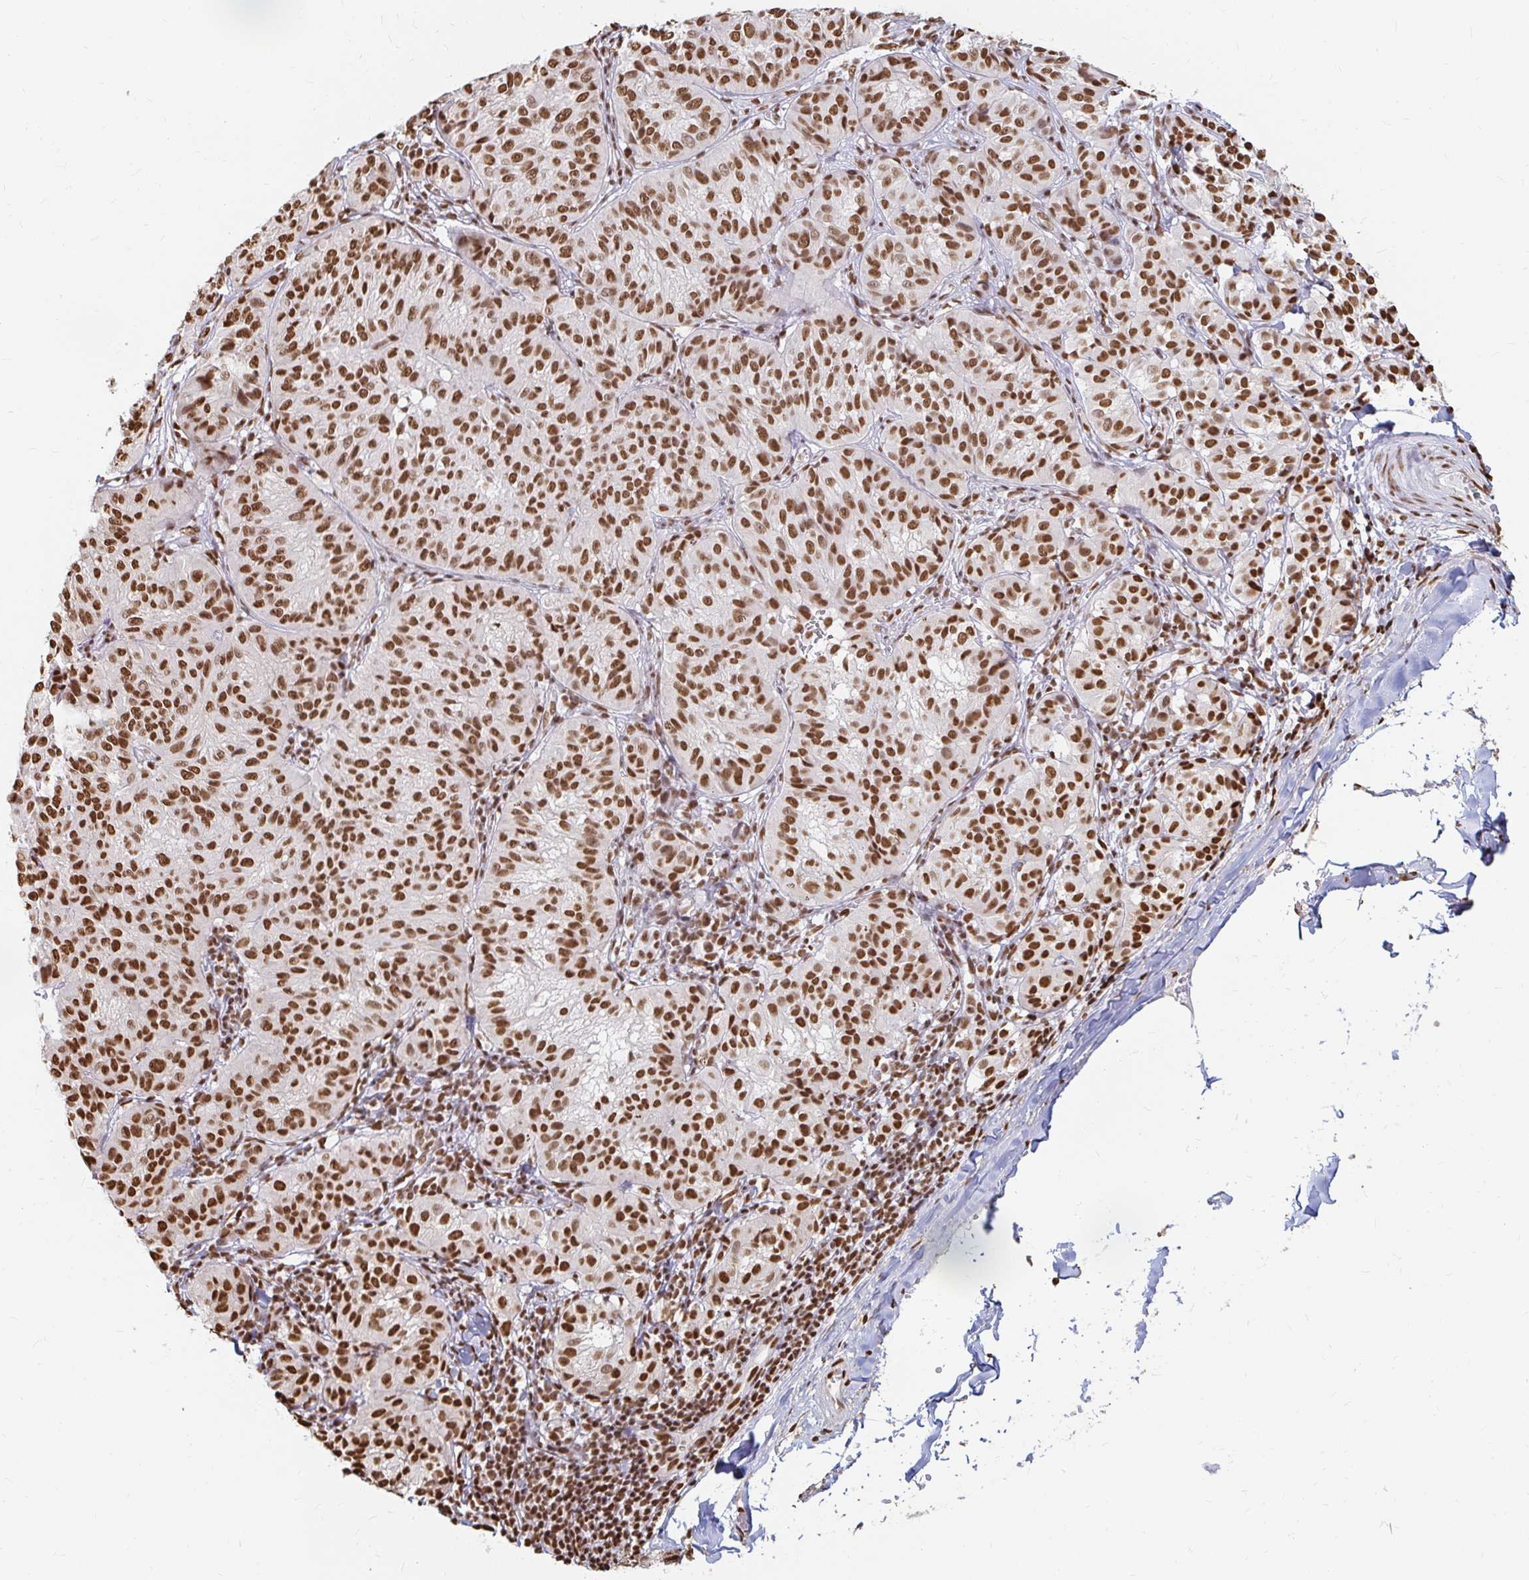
{"staining": {"intensity": "strong", "quantity": ">75%", "location": "nuclear"}, "tissue": "melanoma", "cell_type": "Tumor cells", "image_type": "cancer", "snomed": [{"axis": "morphology", "description": "Malignant melanoma, NOS"}, {"axis": "topography", "description": "Skin"}], "caption": "Immunohistochemistry photomicrograph of neoplastic tissue: malignant melanoma stained using IHC exhibits high levels of strong protein expression localized specifically in the nuclear of tumor cells, appearing as a nuclear brown color.", "gene": "HNRNPU", "patient": {"sex": "female", "age": 72}}